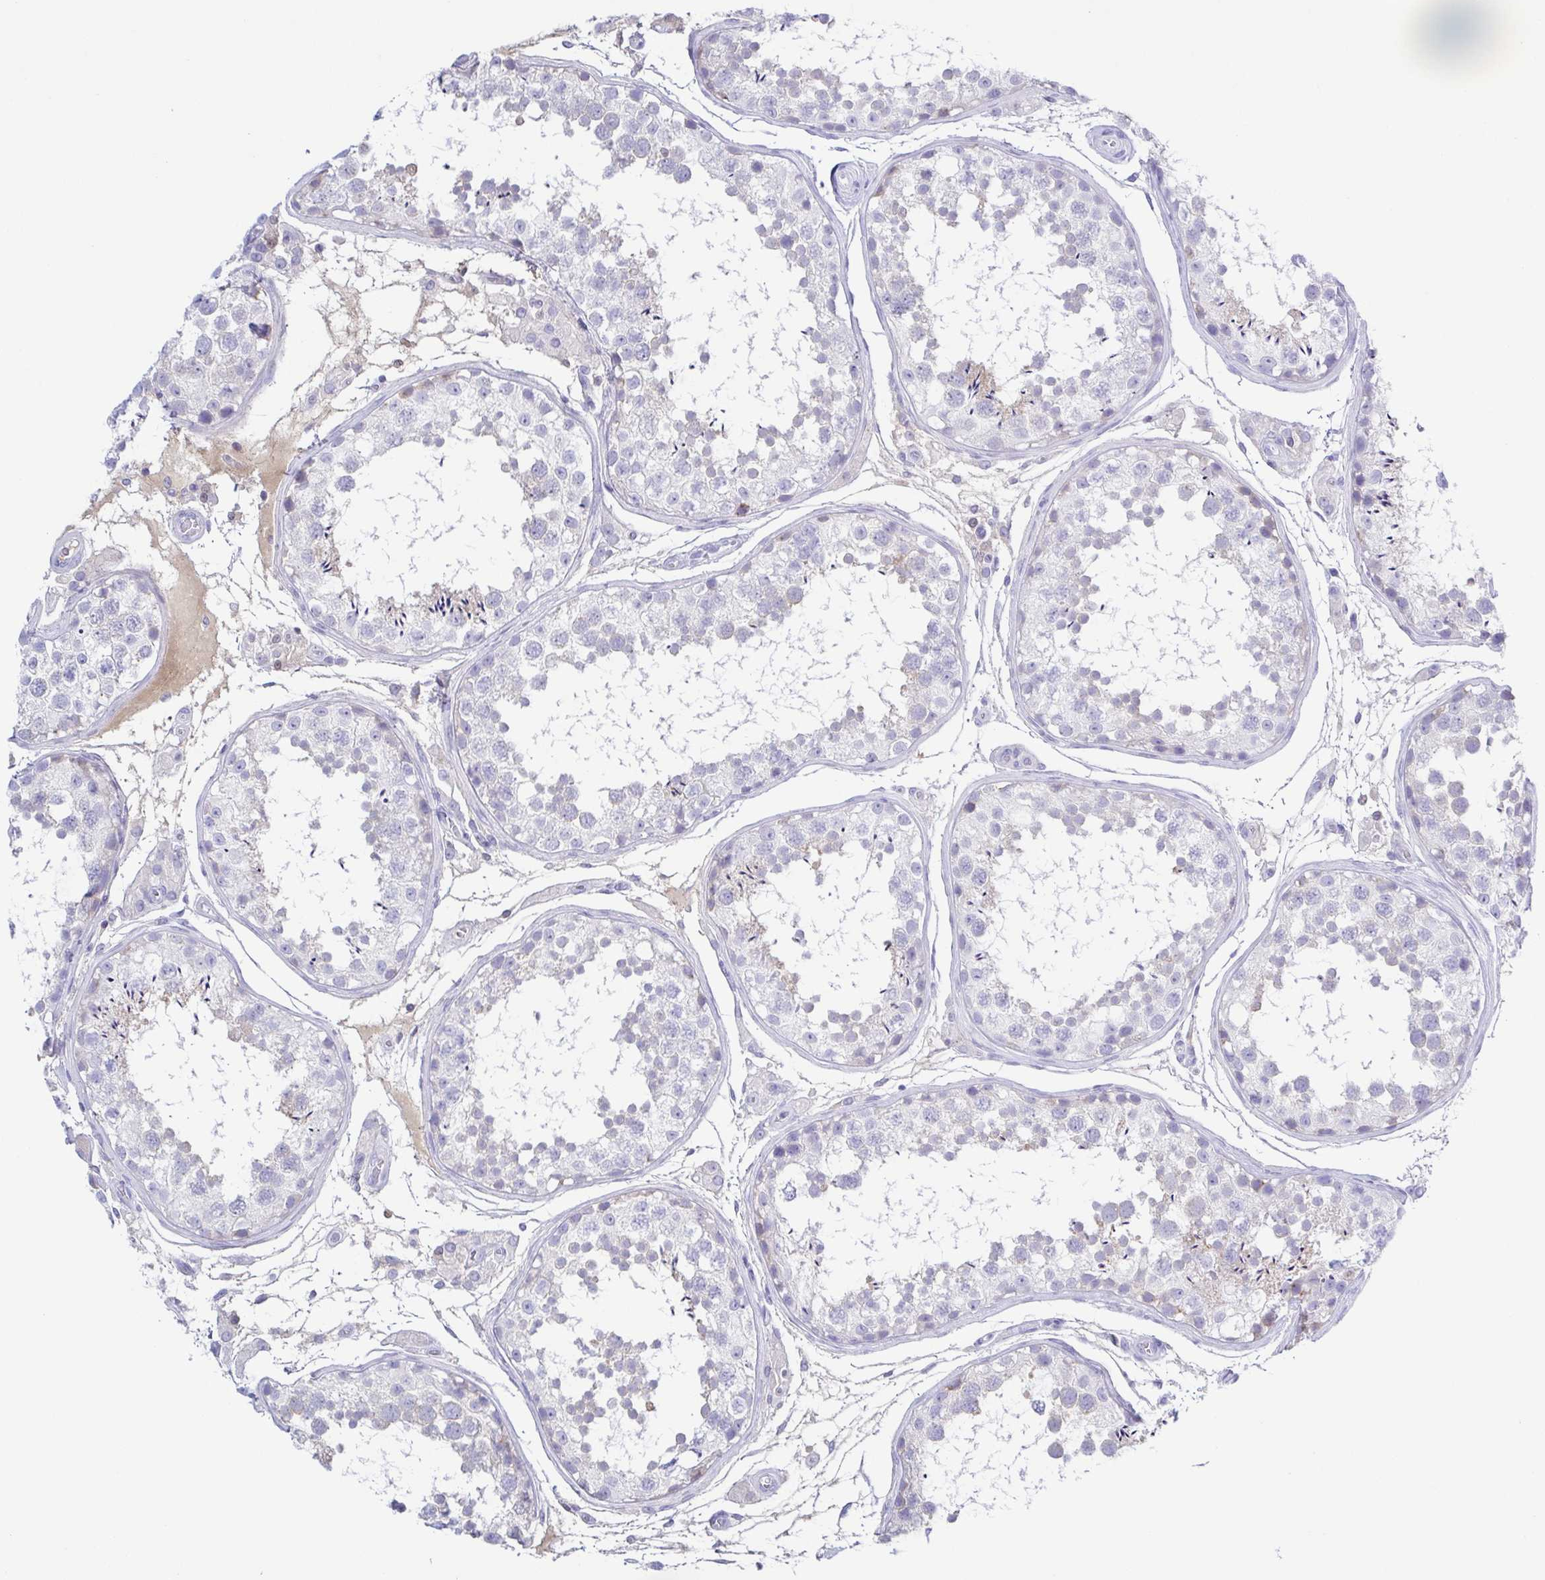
{"staining": {"intensity": "negative", "quantity": "none", "location": "none"}, "tissue": "testis", "cell_type": "Cells in seminiferous ducts", "image_type": "normal", "snomed": [{"axis": "morphology", "description": "Normal tissue, NOS"}, {"axis": "topography", "description": "Testis"}], "caption": "This is a image of immunohistochemistry (IHC) staining of benign testis, which shows no positivity in cells in seminiferous ducts.", "gene": "A1BG", "patient": {"sex": "male", "age": 29}}